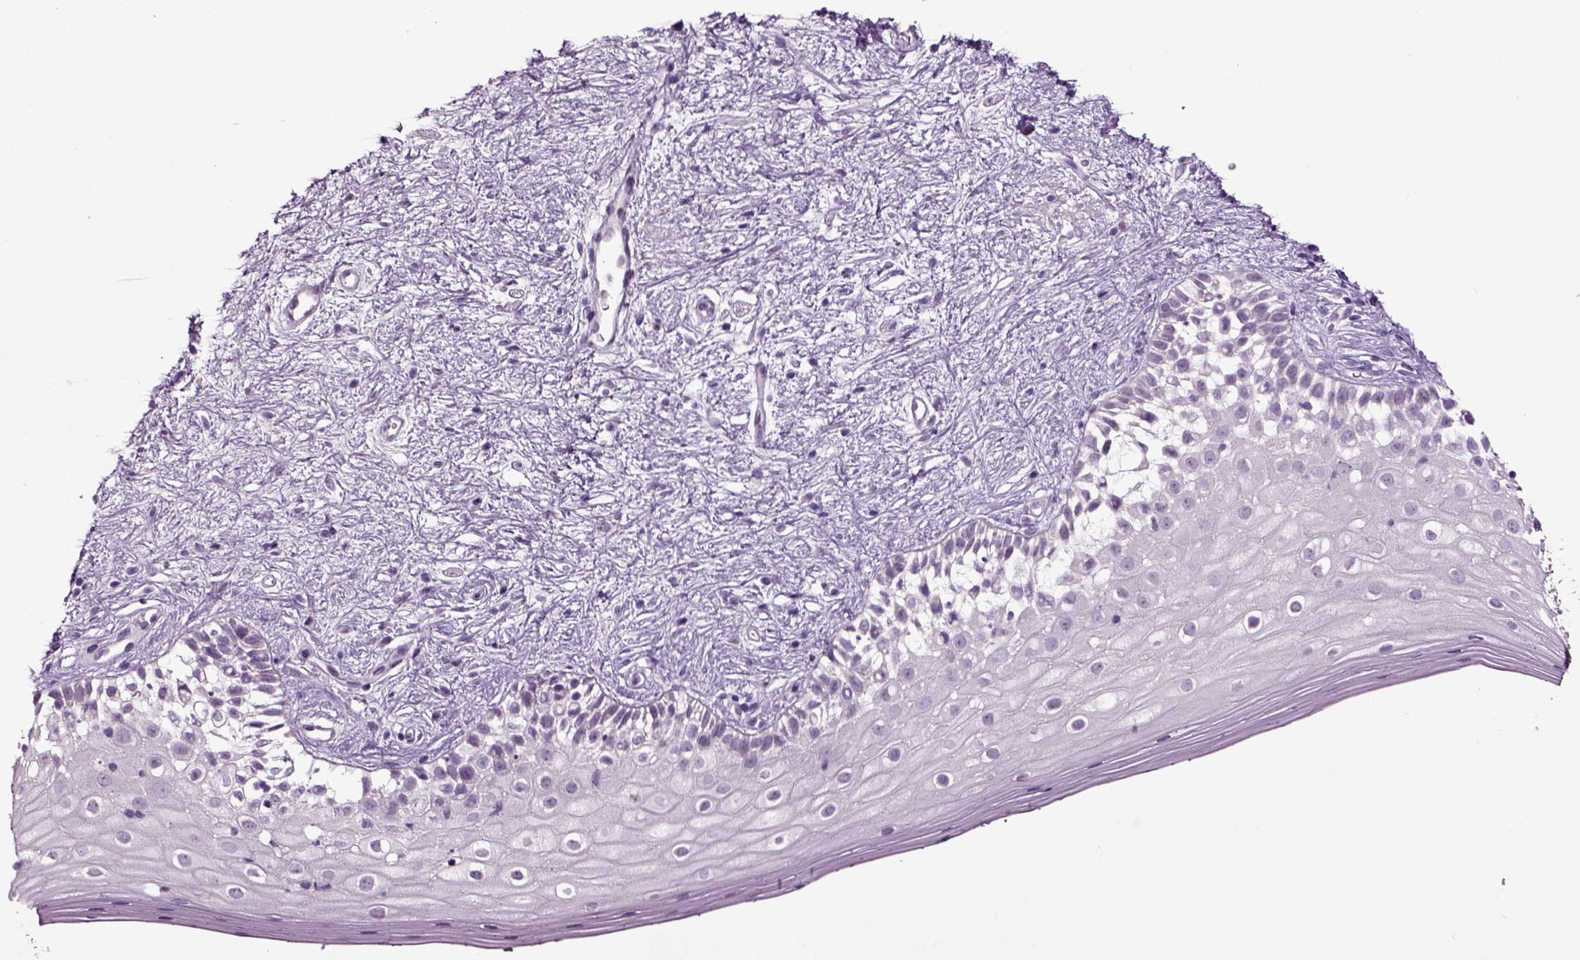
{"staining": {"intensity": "negative", "quantity": "none", "location": "none"}, "tissue": "vagina", "cell_type": "Squamous epithelial cells", "image_type": "normal", "snomed": [{"axis": "morphology", "description": "Normal tissue, NOS"}, {"axis": "topography", "description": "Vagina"}], "caption": "Vagina stained for a protein using immunohistochemistry (IHC) exhibits no staining squamous epithelial cells.", "gene": "SLC17A6", "patient": {"sex": "female", "age": 47}}